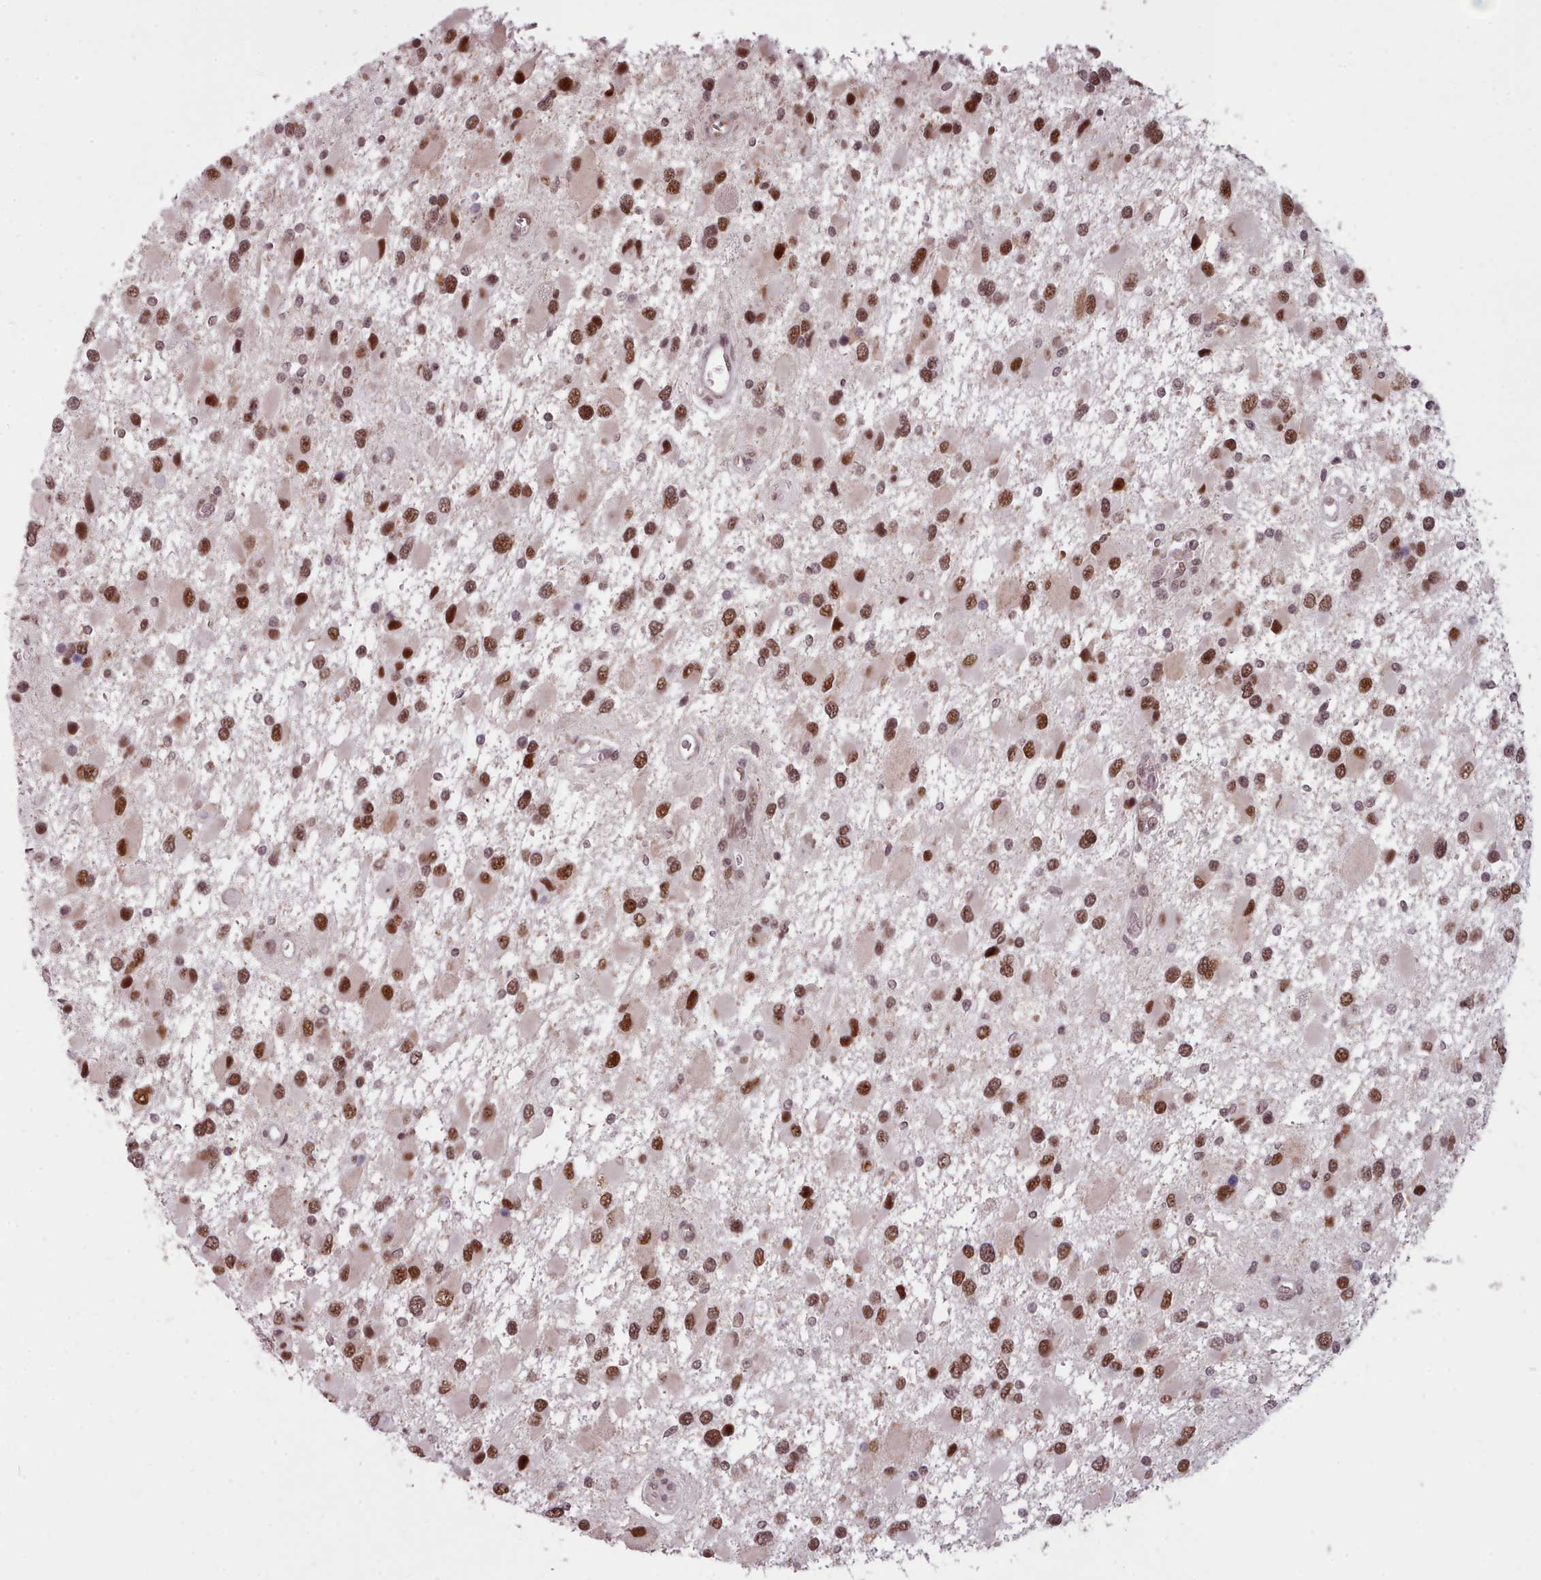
{"staining": {"intensity": "strong", "quantity": ">75%", "location": "nuclear"}, "tissue": "glioma", "cell_type": "Tumor cells", "image_type": "cancer", "snomed": [{"axis": "morphology", "description": "Glioma, malignant, High grade"}, {"axis": "topography", "description": "Brain"}], "caption": "Malignant high-grade glioma stained with DAB immunohistochemistry (IHC) shows high levels of strong nuclear staining in about >75% of tumor cells.", "gene": "SRSF9", "patient": {"sex": "male", "age": 53}}